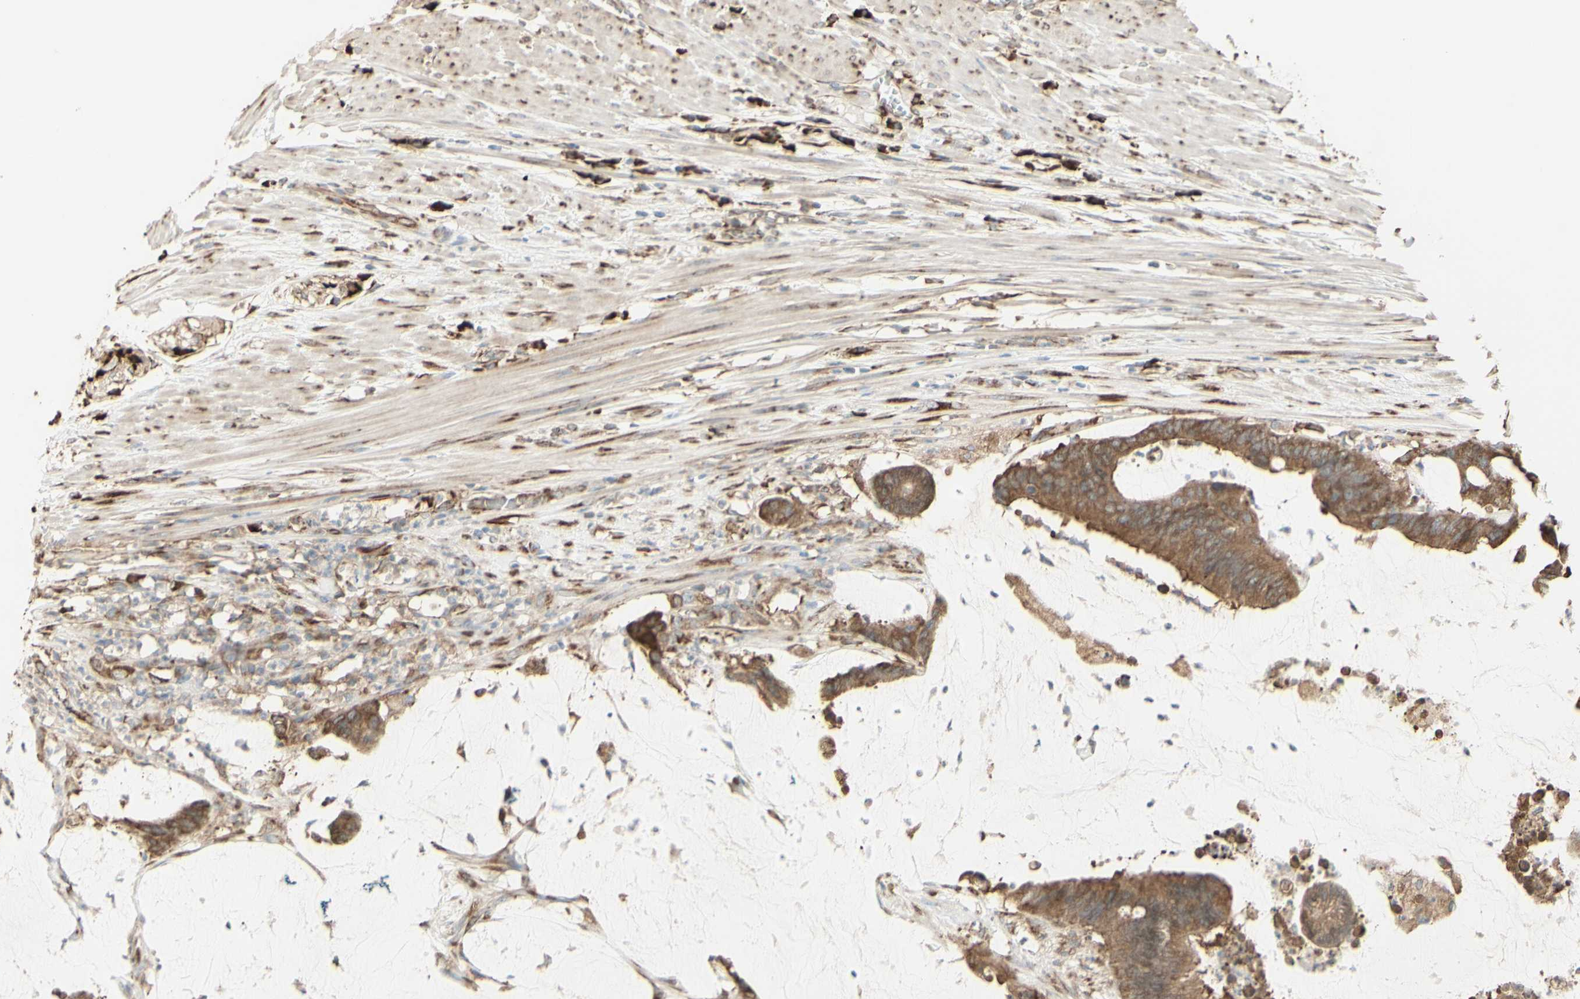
{"staining": {"intensity": "moderate", "quantity": ">75%", "location": "cytoplasmic/membranous"}, "tissue": "colorectal cancer", "cell_type": "Tumor cells", "image_type": "cancer", "snomed": [{"axis": "morphology", "description": "Adenocarcinoma, NOS"}, {"axis": "topography", "description": "Rectum"}], "caption": "Moderate cytoplasmic/membranous staining for a protein is appreciated in approximately >75% of tumor cells of colorectal adenocarcinoma using IHC.", "gene": "EEF1B2", "patient": {"sex": "female", "age": 66}}